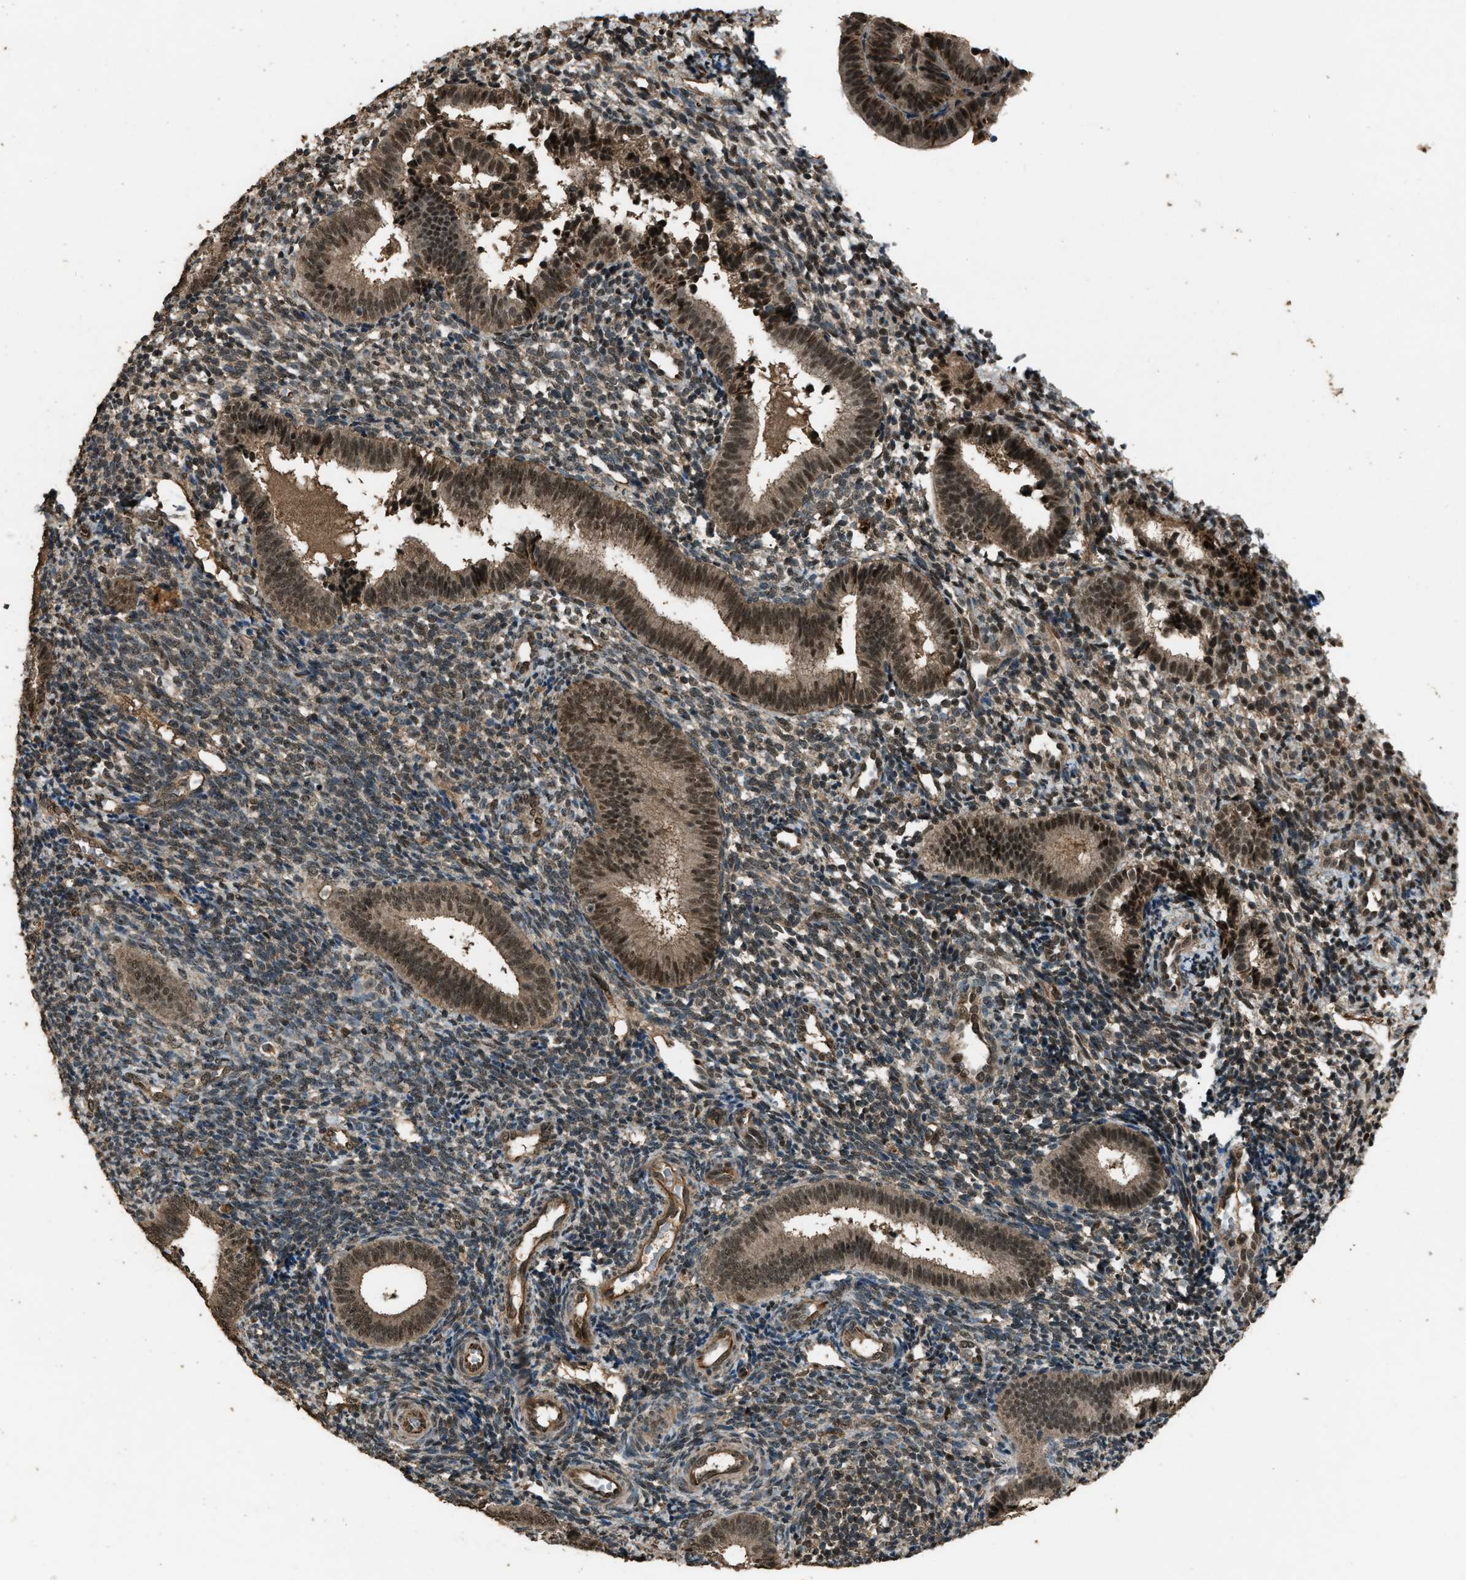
{"staining": {"intensity": "weak", "quantity": ">75%", "location": "nuclear"}, "tissue": "endometrium", "cell_type": "Cells in endometrial stroma", "image_type": "normal", "snomed": [{"axis": "morphology", "description": "Normal tissue, NOS"}, {"axis": "topography", "description": "Uterus"}, {"axis": "topography", "description": "Endometrium"}], "caption": "A micrograph of endometrium stained for a protein shows weak nuclear brown staining in cells in endometrial stroma. (Stains: DAB in brown, nuclei in blue, Microscopy: brightfield microscopy at high magnification).", "gene": "SERTAD2", "patient": {"sex": "female", "age": 33}}